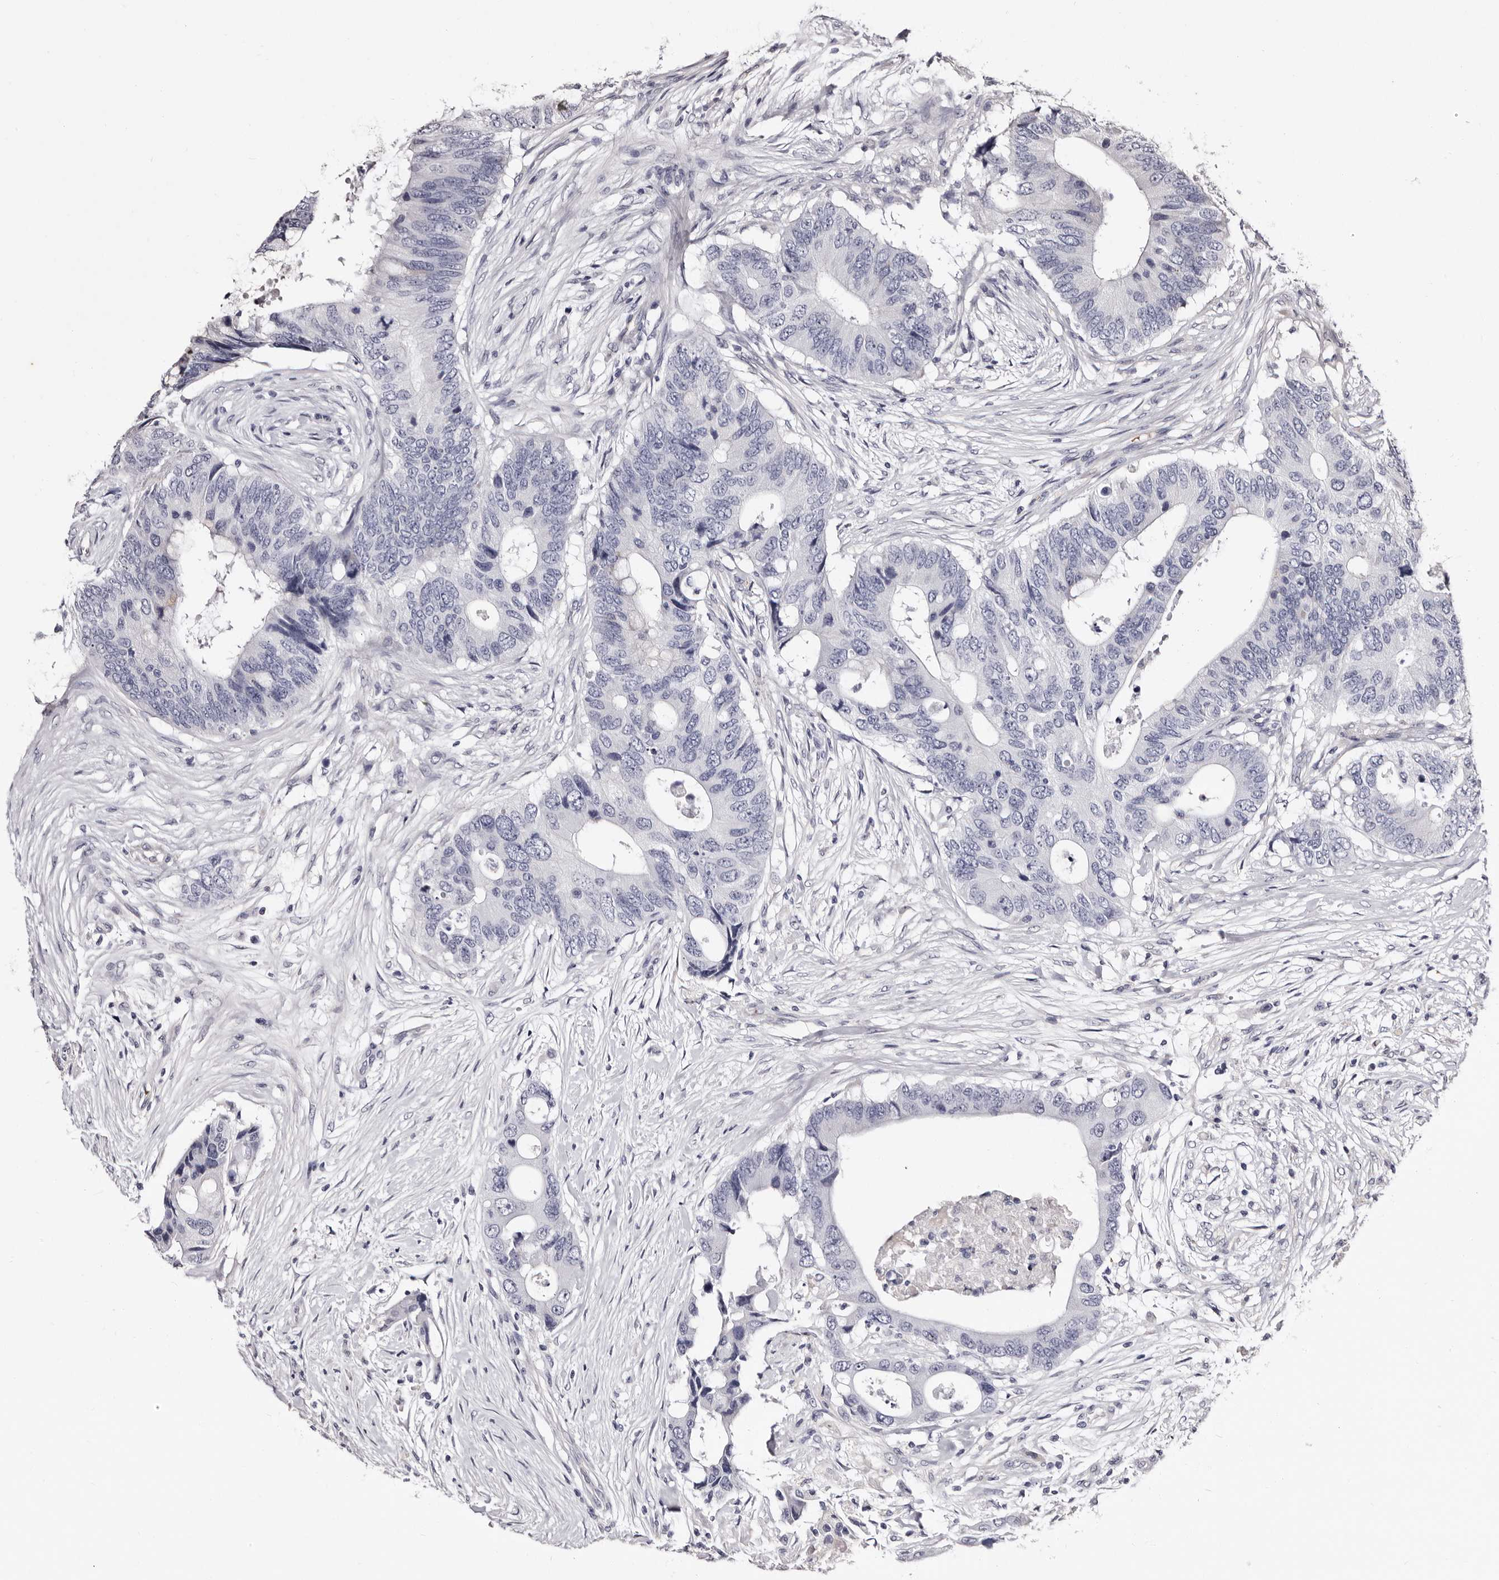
{"staining": {"intensity": "negative", "quantity": "none", "location": "none"}, "tissue": "colorectal cancer", "cell_type": "Tumor cells", "image_type": "cancer", "snomed": [{"axis": "morphology", "description": "Adenocarcinoma, NOS"}, {"axis": "topography", "description": "Colon"}], "caption": "The IHC photomicrograph has no significant positivity in tumor cells of colorectal adenocarcinoma tissue.", "gene": "BPGM", "patient": {"sex": "male", "age": 71}}